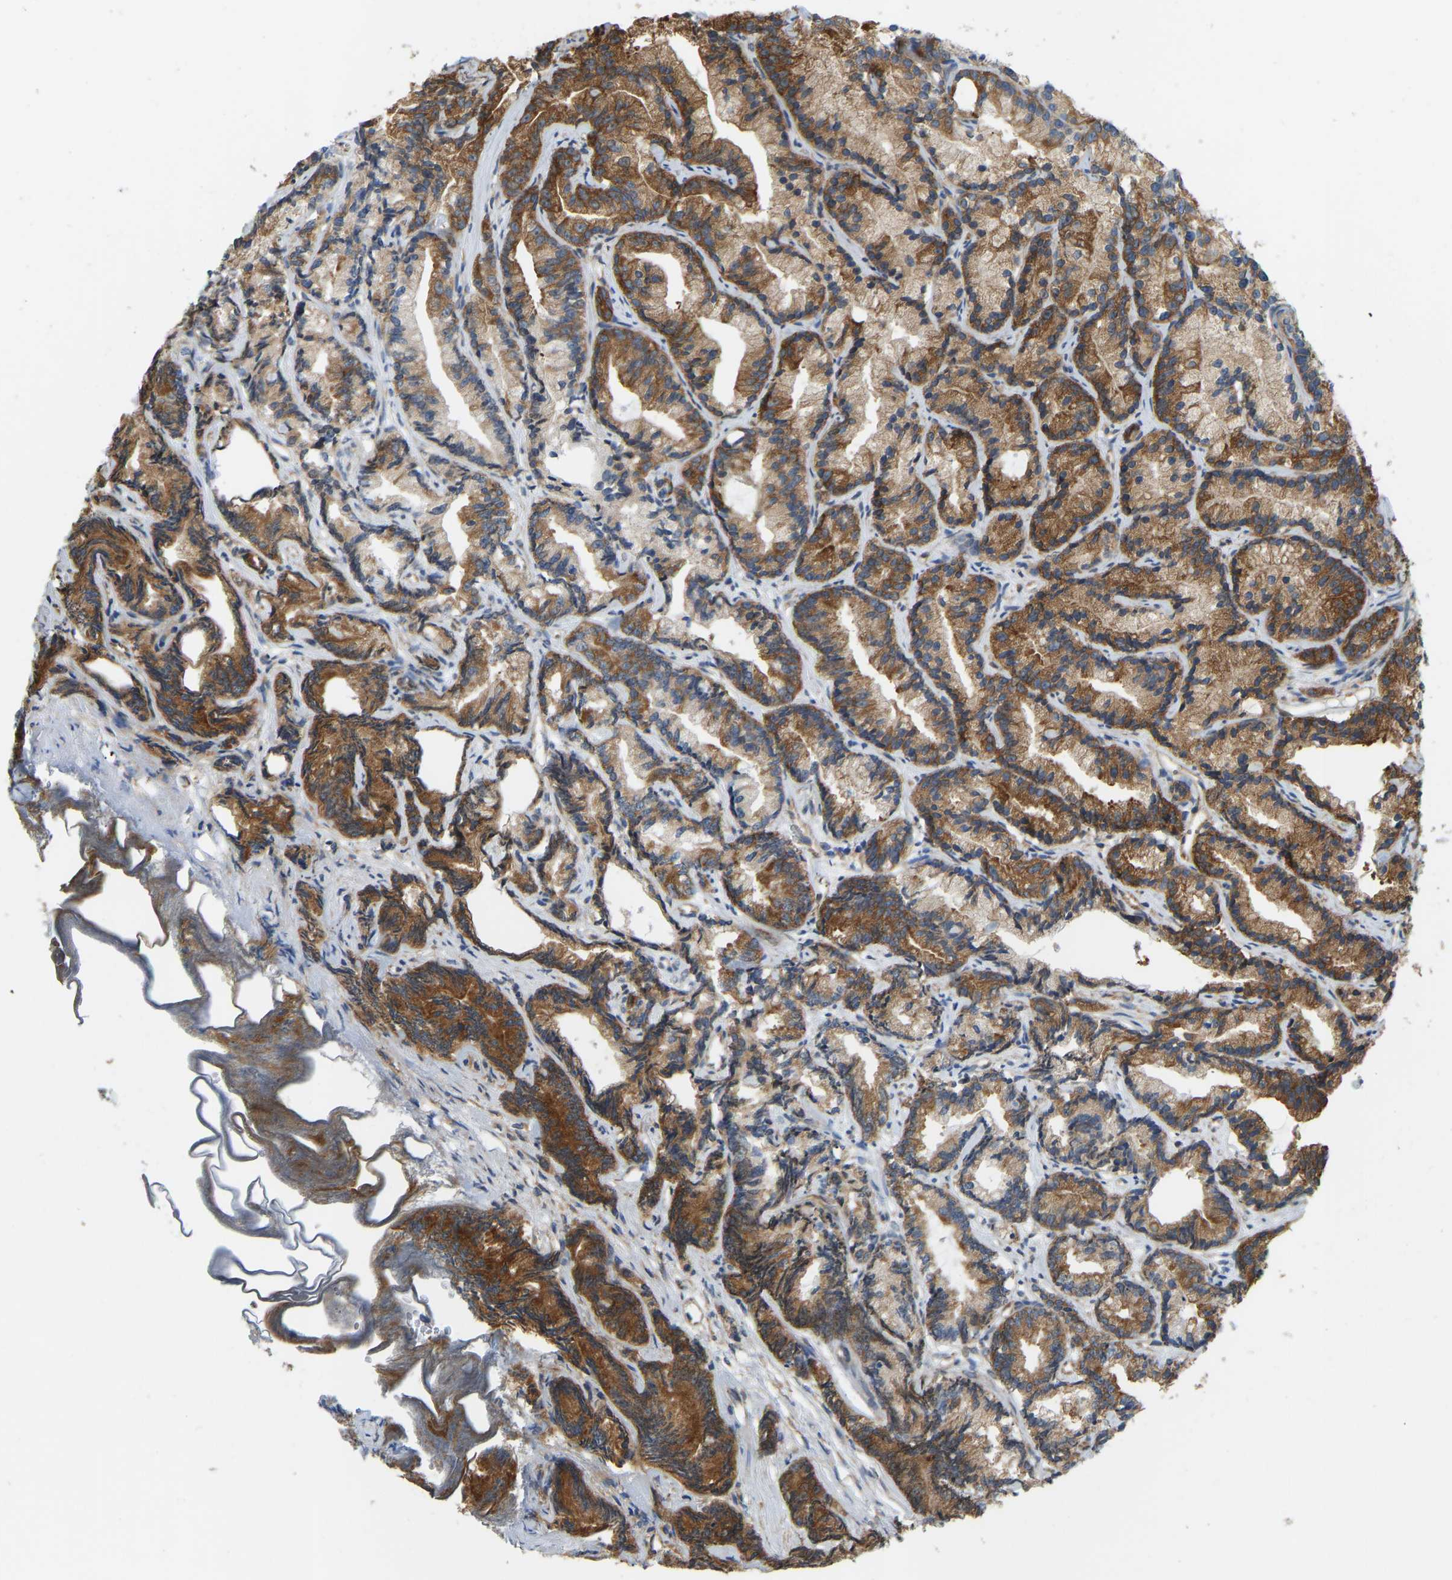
{"staining": {"intensity": "strong", "quantity": ">75%", "location": "cytoplasmic/membranous"}, "tissue": "prostate cancer", "cell_type": "Tumor cells", "image_type": "cancer", "snomed": [{"axis": "morphology", "description": "Adenocarcinoma, Low grade"}, {"axis": "topography", "description": "Prostate"}], "caption": "The micrograph shows a brown stain indicating the presence of a protein in the cytoplasmic/membranous of tumor cells in adenocarcinoma (low-grade) (prostate).", "gene": "RPS6KB2", "patient": {"sex": "male", "age": 89}}